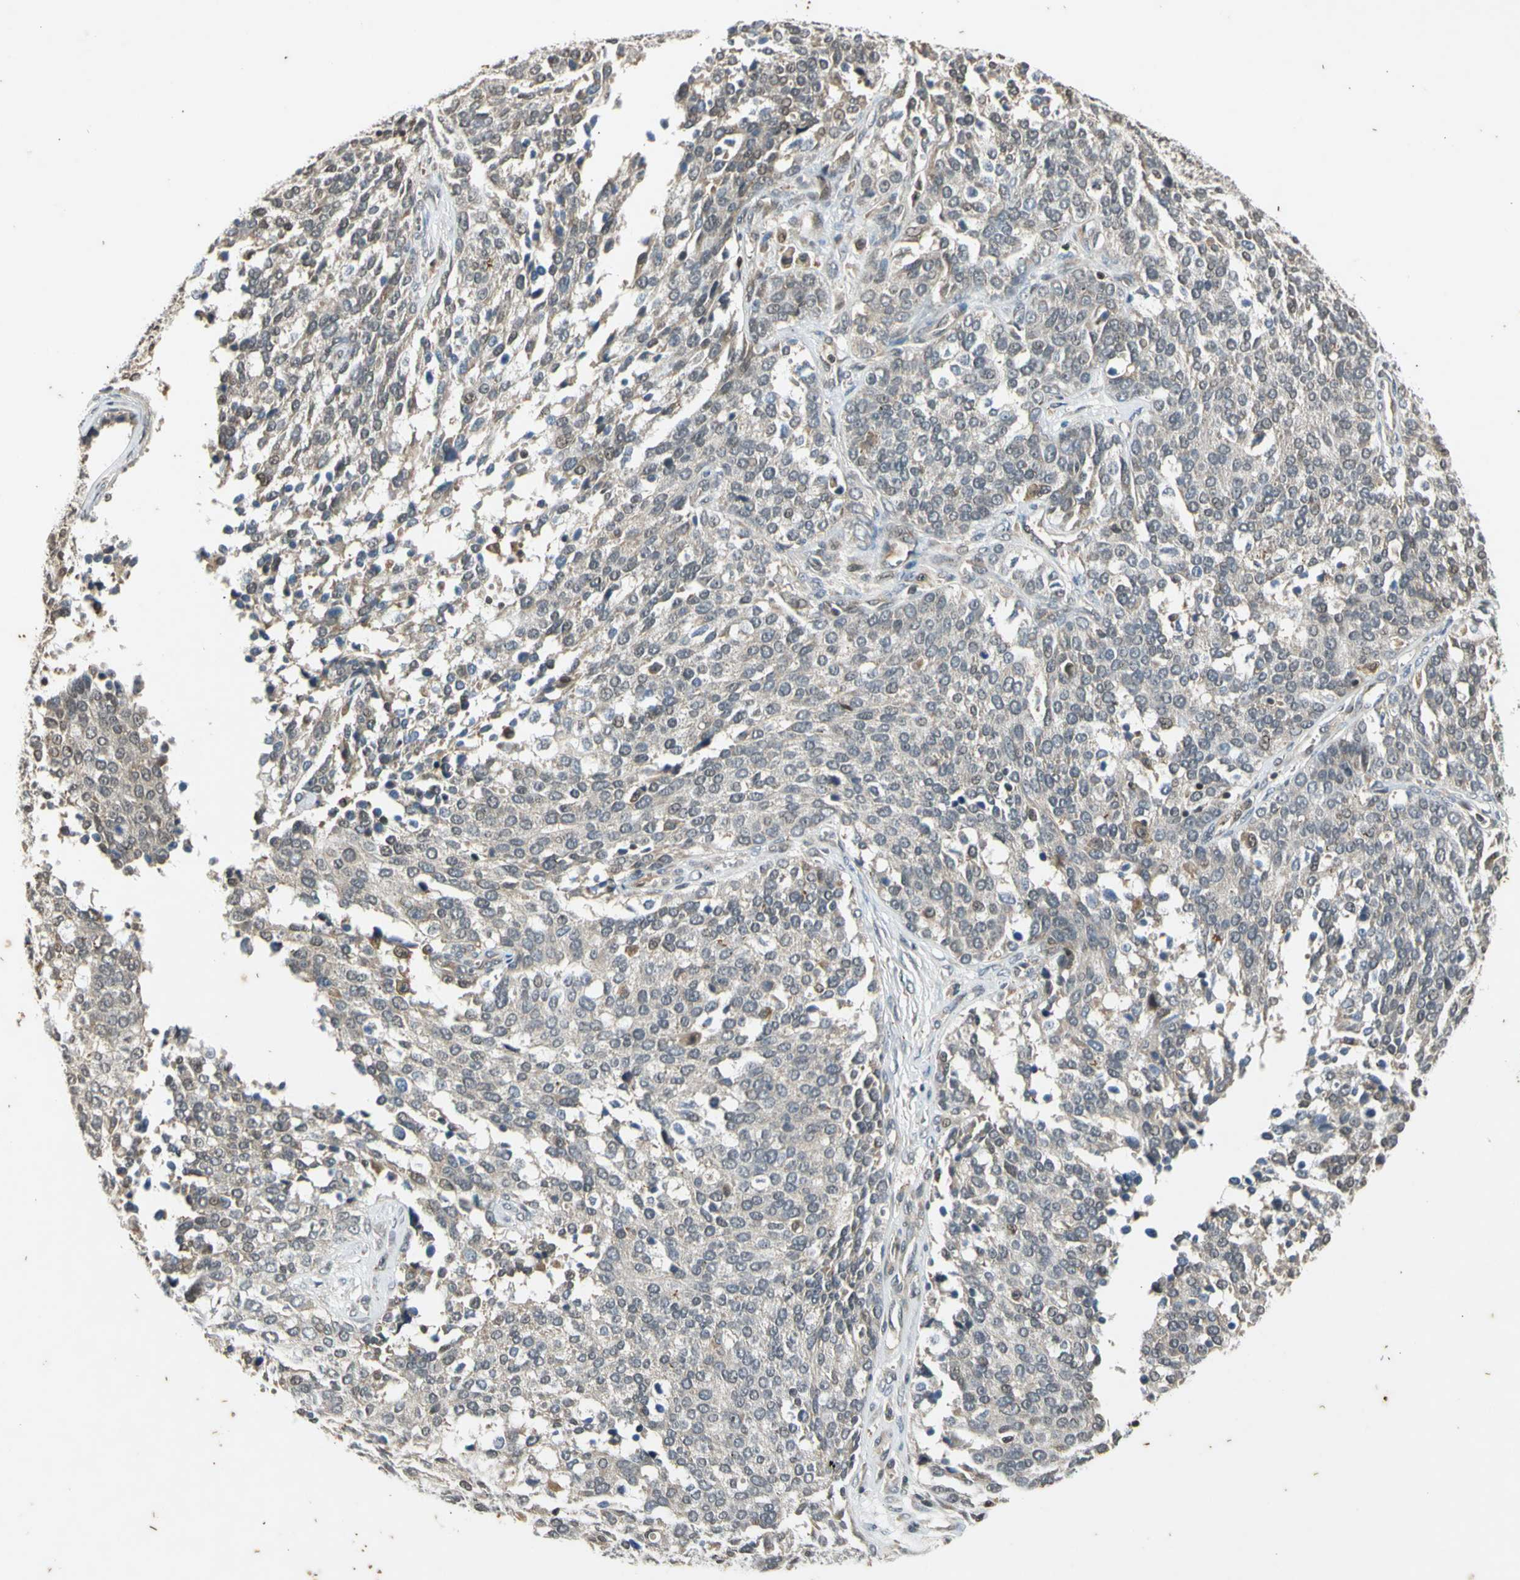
{"staining": {"intensity": "negative", "quantity": "none", "location": "none"}, "tissue": "ovarian cancer", "cell_type": "Tumor cells", "image_type": "cancer", "snomed": [{"axis": "morphology", "description": "Cystadenocarcinoma, serous, NOS"}, {"axis": "topography", "description": "Ovary"}], "caption": "This is a histopathology image of immunohistochemistry (IHC) staining of ovarian cancer, which shows no staining in tumor cells. The staining is performed using DAB (3,3'-diaminobenzidine) brown chromogen with nuclei counter-stained in using hematoxylin.", "gene": "EFNB2", "patient": {"sex": "female", "age": 44}}